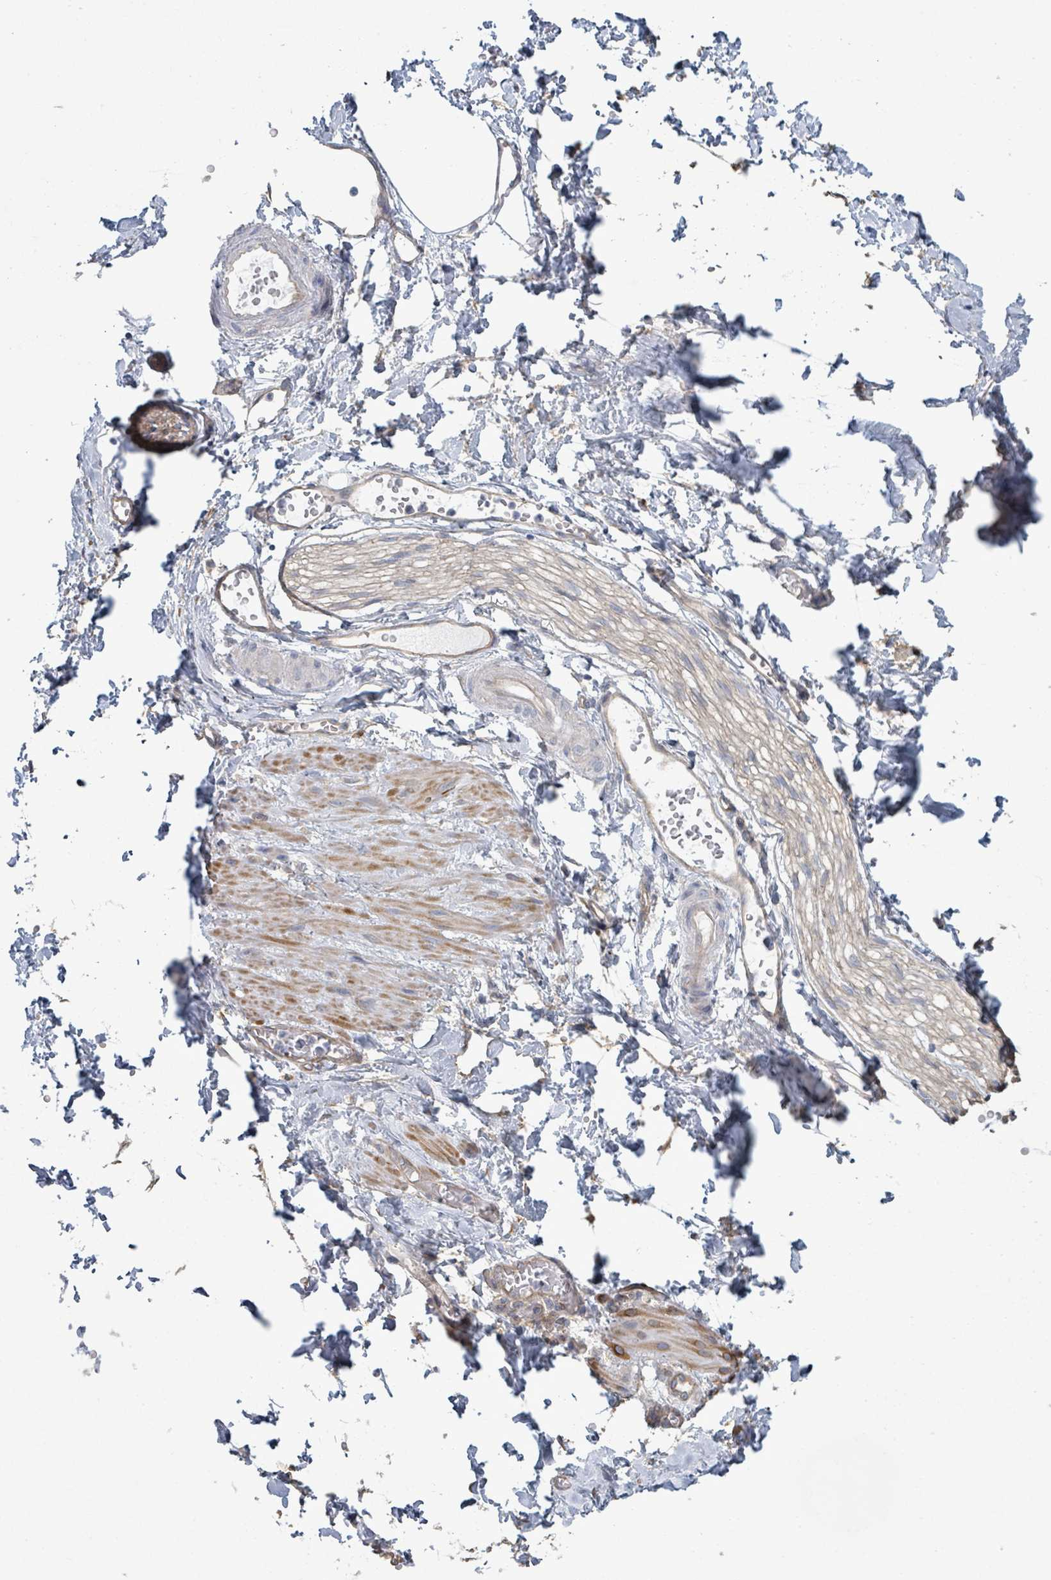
{"staining": {"intensity": "negative", "quantity": "none", "location": "none"}, "tissue": "adipose tissue", "cell_type": "Adipocytes", "image_type": "normal", "snomed": [{"axis": "morphology", "description": "Normal tissue, NOS"}, {"axis": "topography", "description": "Prostate"}, {"axis": "topography", "description": "Peripheral nerve tissue"}], "caption": "DAB (3,3'-diaminobenzidine) immunohistochemical staining of normal adipose tissue displays no significant expression in adipocytes.", "gene": "COL13A1", "patient": {"sex": "male", "age": 55}}